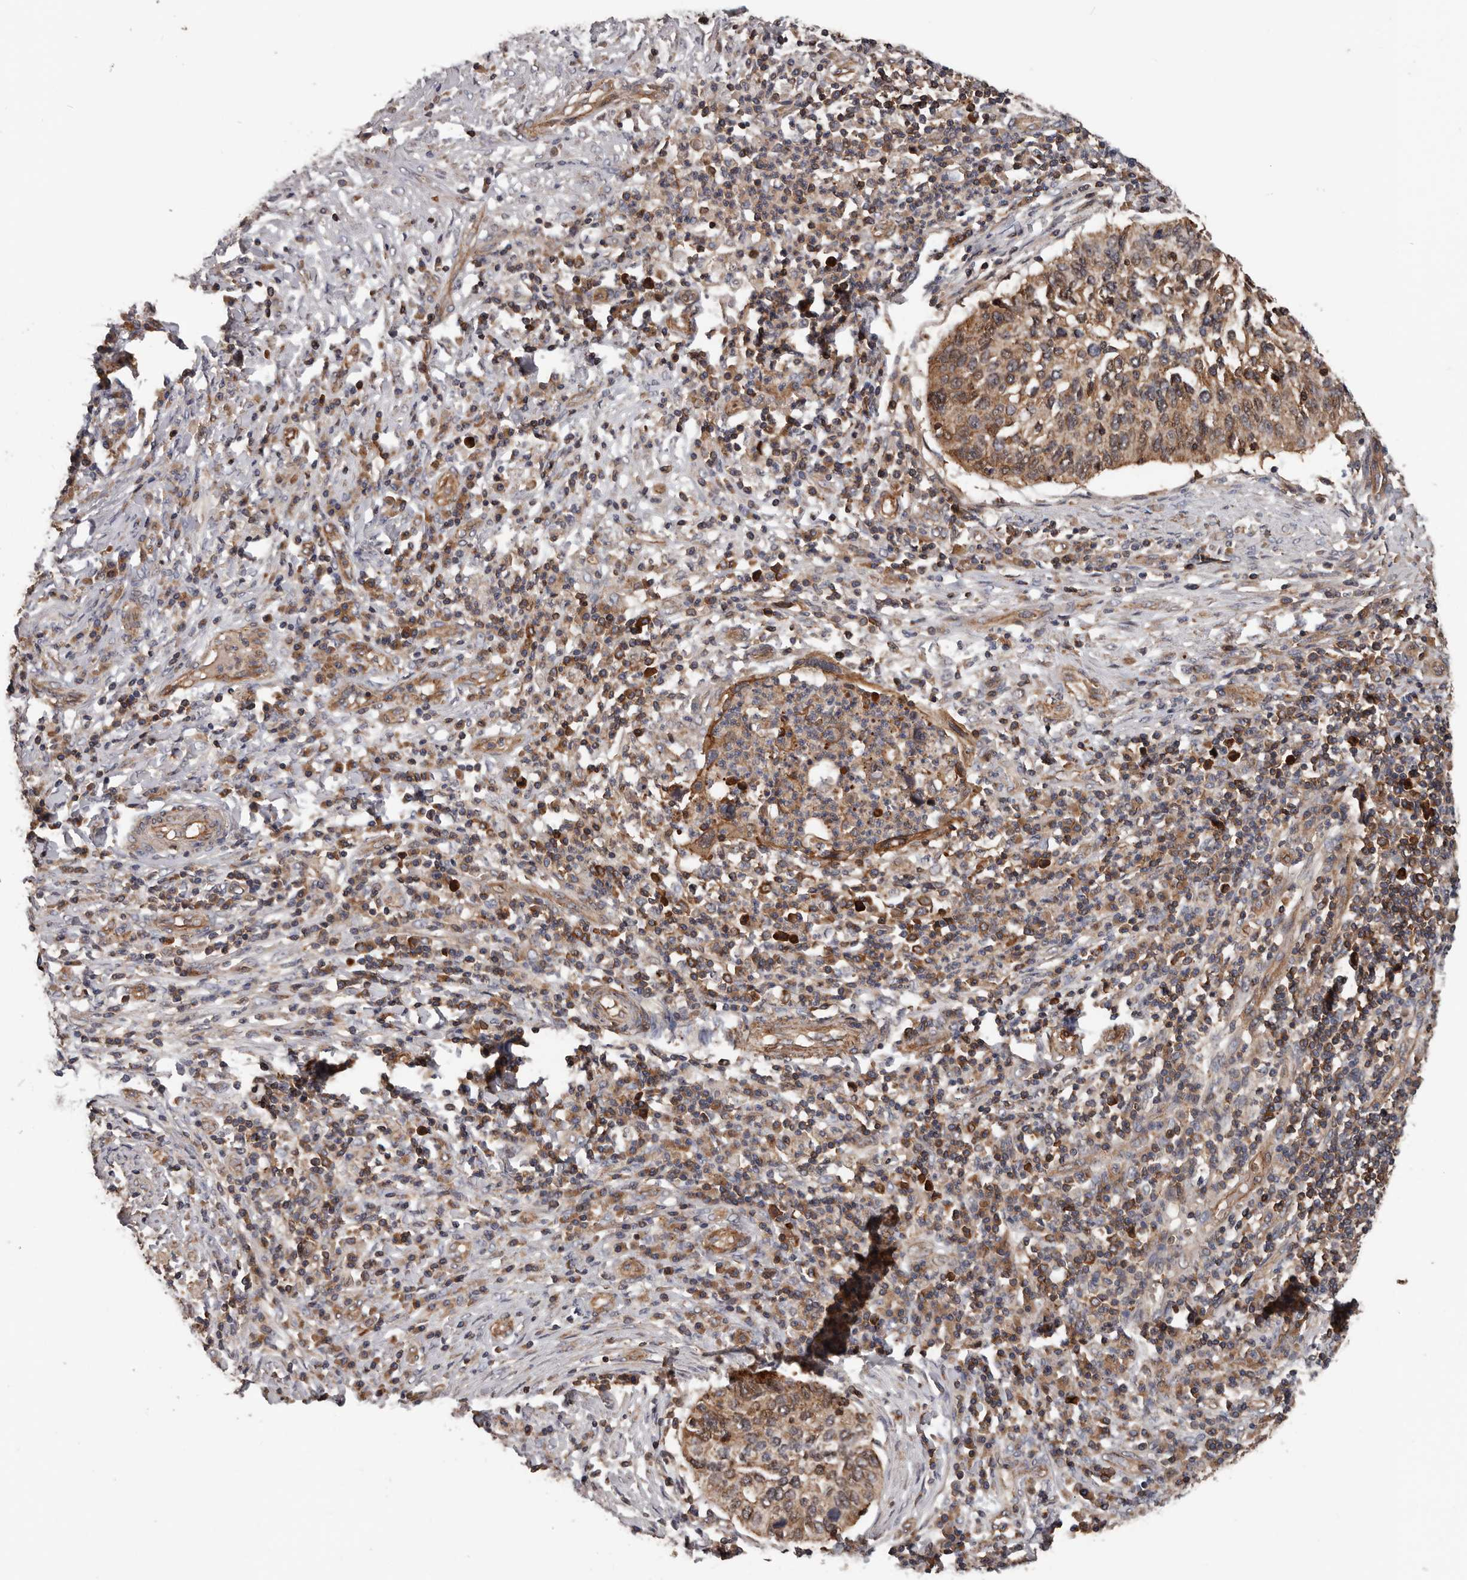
{"staining": {"intensity": "moderate", "quantity": ">75%", "location": "cytoplasmic/membranous"}, "tissue": "cervical cancer", "cell_type": "Tumor cells", "image_type": "cancer", "snomed": [{"axis": "morphology", "description": "Squamous cell carcinoma, NOS"}, {"axis": "topography", "description": "Cervix"}], "caption": "Immunohistochemistry (DAB) staining of human cervical squamous cell carcinoma demonstrates moderate cytoplasmic/membranous protein positivity in about >75% of tumor cells. Using DAB (3,3'-diaminobenzidine) (brown) and hematoxylin (blue) stains, captured at high magnification using brightfield microscopy.", "gene": "PNRC2", "patient": {"sex": "female", "age": 38}}